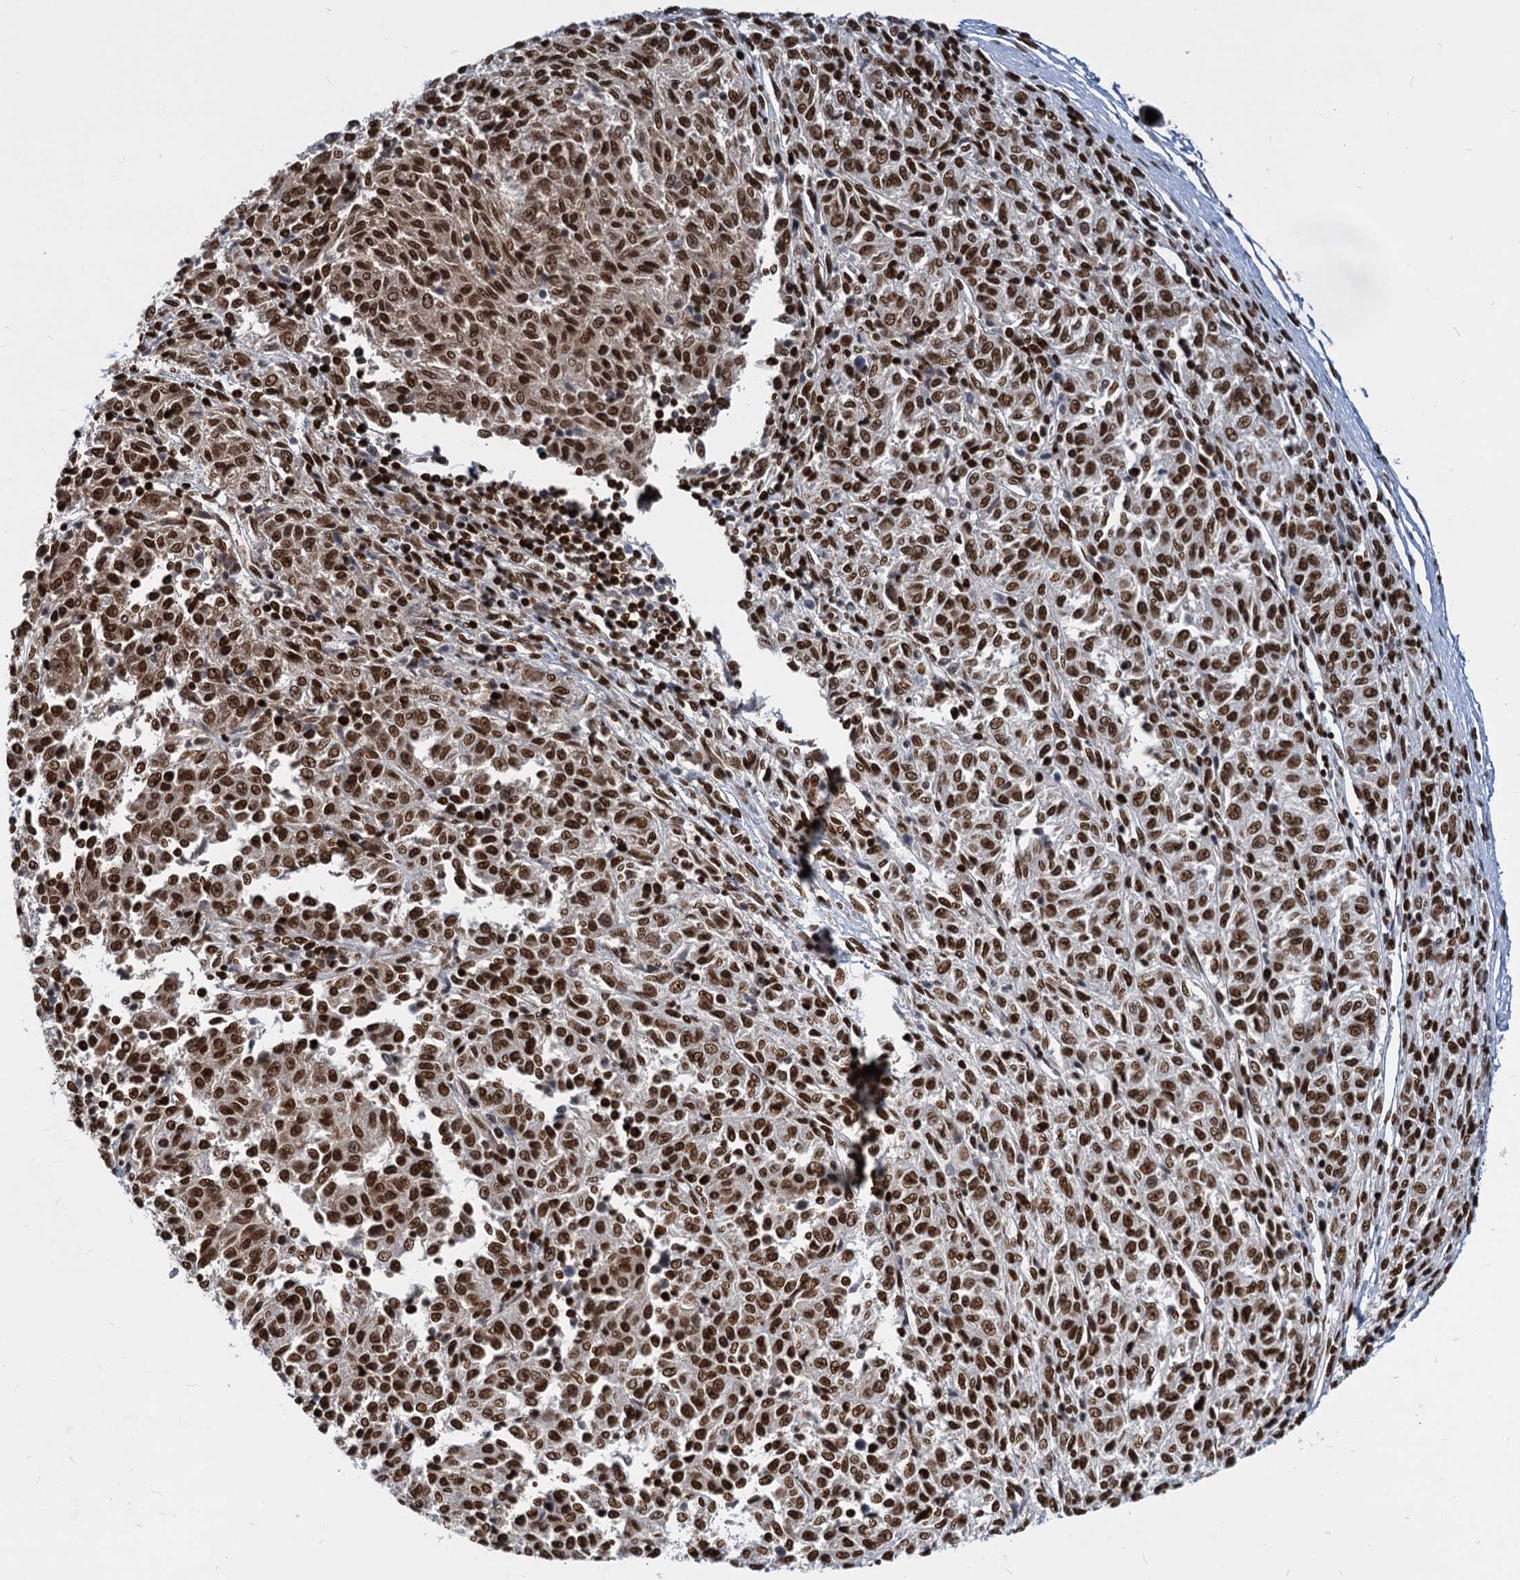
{"staining": {"intensity": "strong", "quantity": ">75%", "location": "nuclear"}, "tissue": "melanoma", "cell_type": "Tumor cells", "image_type": "cancer", "snomed": [{"axis": "morphology", "description": "Malignant melanoma, NOS"}, {"axis": "topography", "description": "Skin"}], "caption": "The immunohistochemical stain highlights strong nuclear staining in tumor cells of malignant melanoma tissue. The staining was performed using DAB to visualize the protein expression in brown, while the nuclei were stained in blue with hematoxylin (Magnification: 20x).", "gene": "MECP2", "patient": {"sex": "female", "age": 72}}